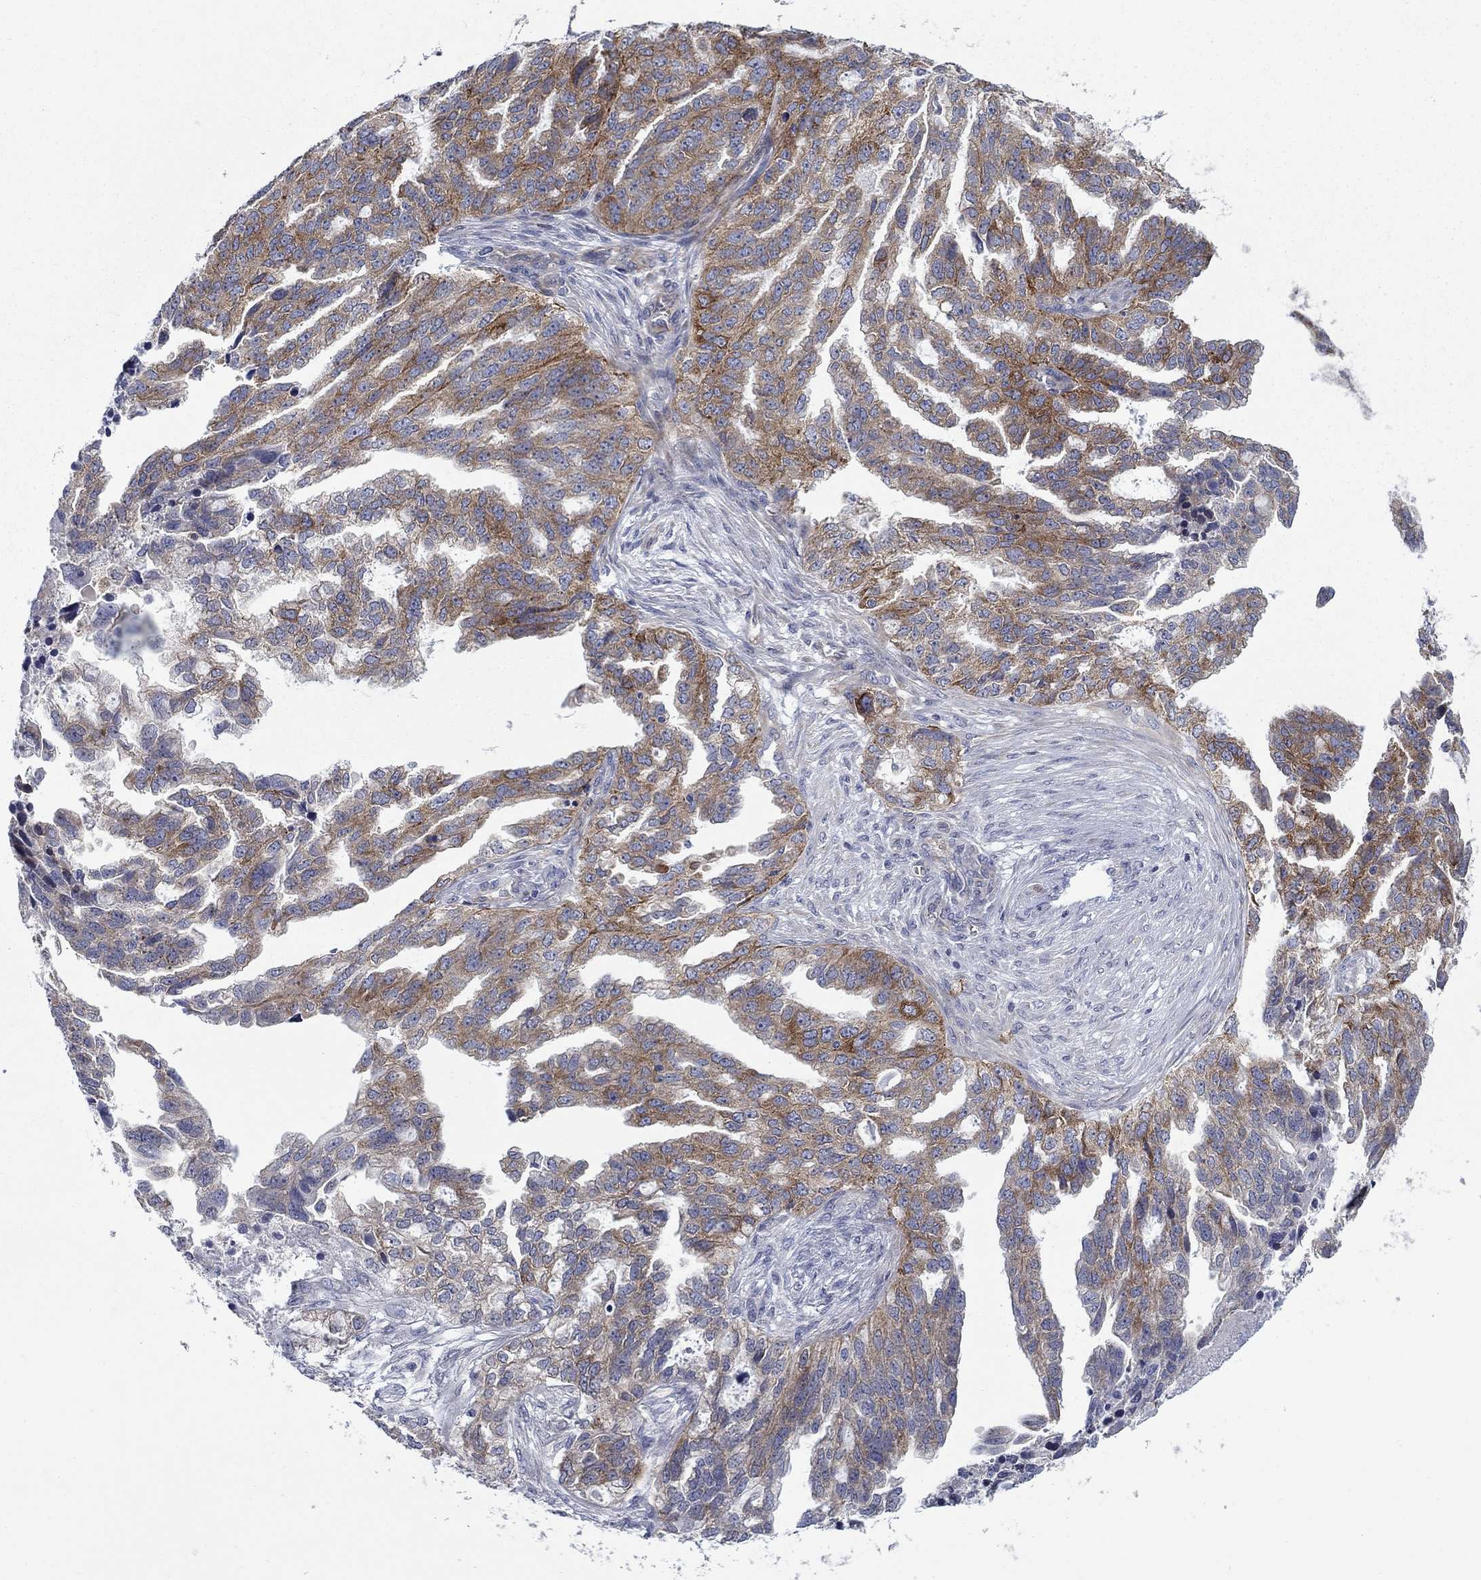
{"staining": {"intensity": "moderate", "quantity": "25%-75%", "location": "cytoplasmic/membranous"}, "tissue": "ovarian cancer", "cell_type": "Tumor cells", "image_type": "cancer", "snomed": [{"axis": "morphology", "description": "Cystadenocarcinoma, serous, NOS"}, {"axis": "topography", "description": "Ovary"}], "caption": "Serous cystadenocarcinoma (ovarian) tissue exhibits moderate cytoplasmic/membranous positivity in approximately 25%-75% of tumor cells (Brightfield microscopy of DAB IHC at high magnification).", "gene": "FXR1", "patient": {"sex": "female", "age": 51}}